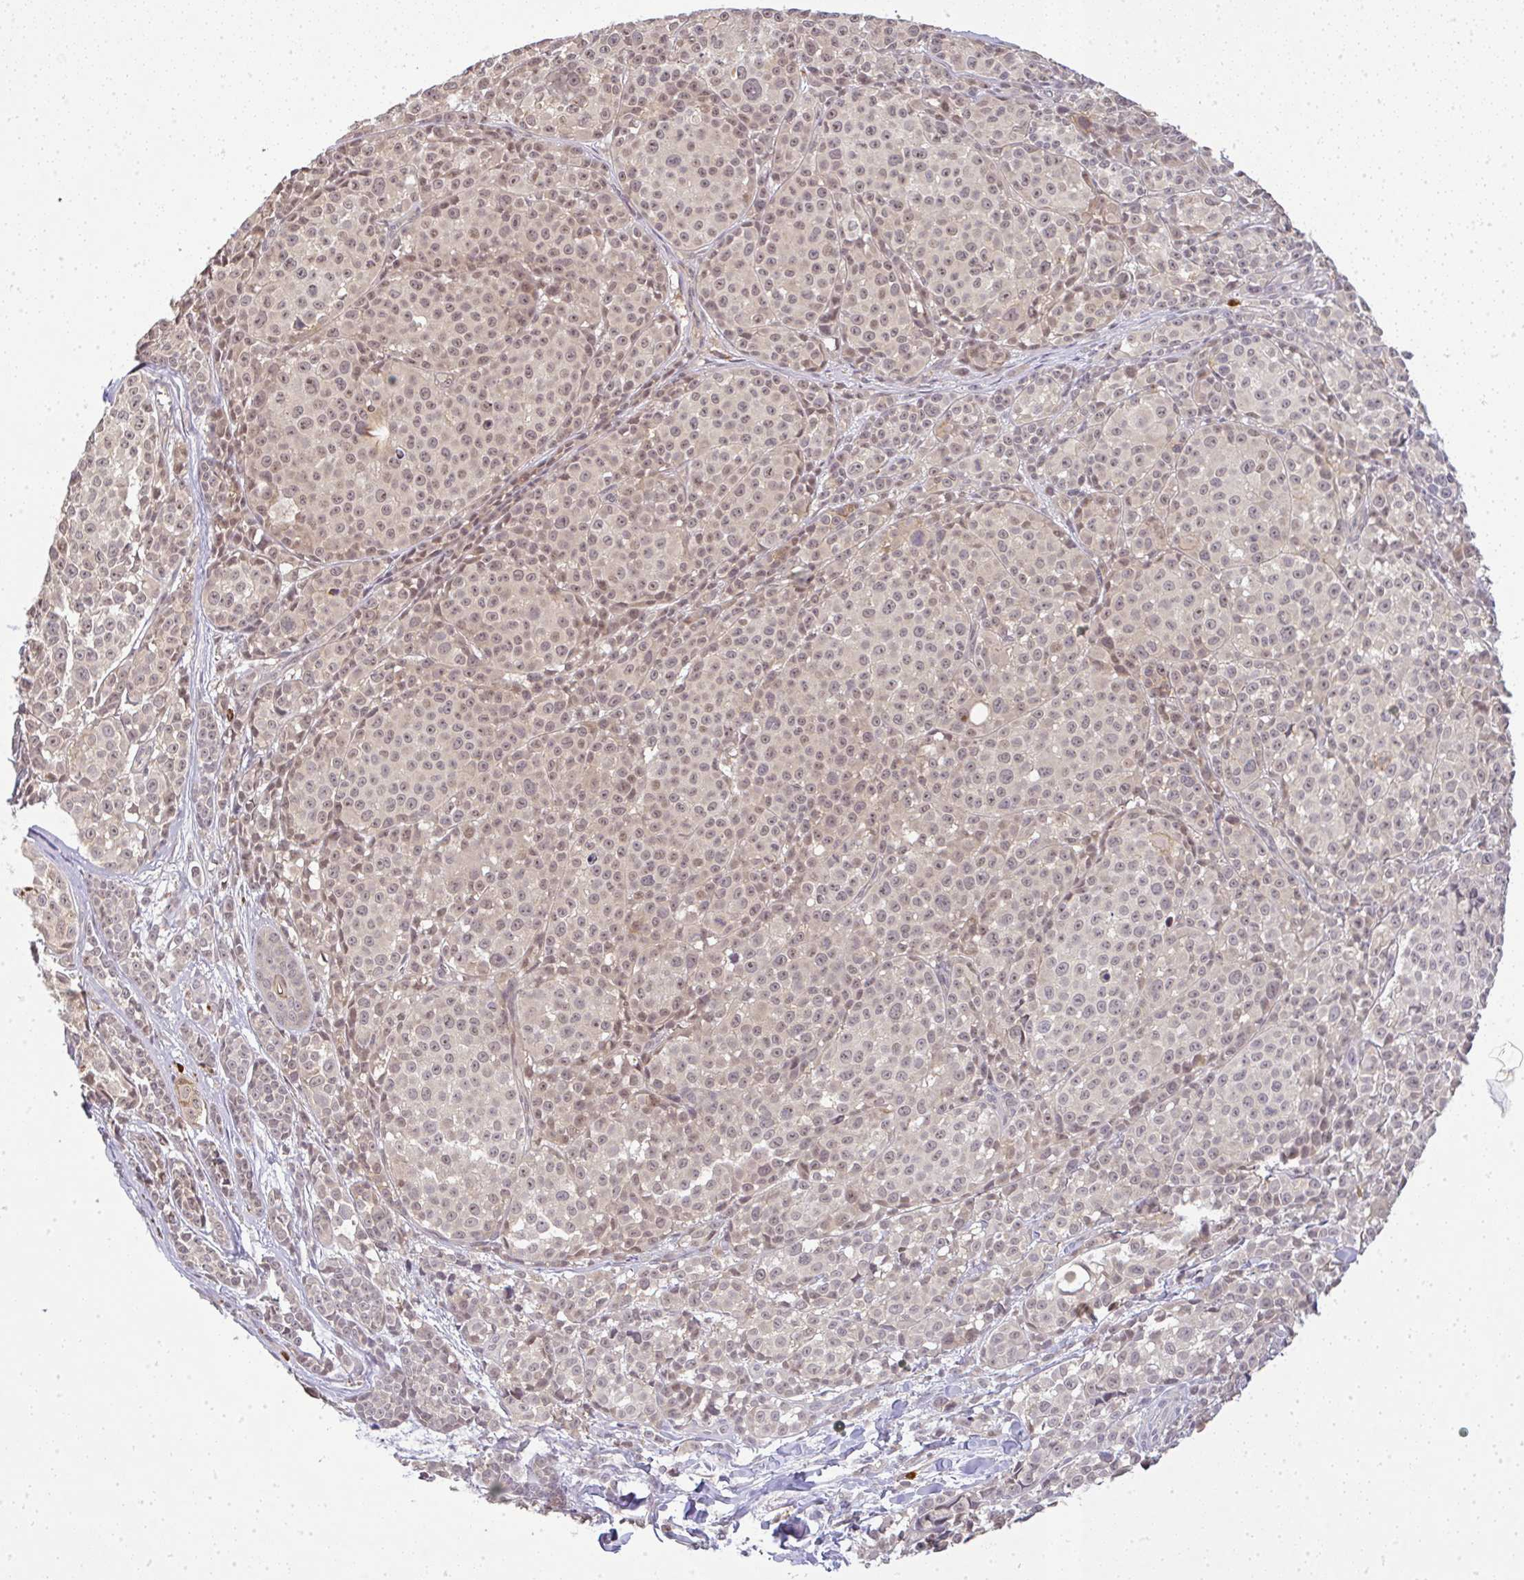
{"staining": {"intensity": "weak", "quantity": ">75%", "location": "nuclear"}, "tissue": "melanoma", "cell_type": "Tumor cells", "image_type": "cancer", "snomed": [{"axis": "morphology", "description": "Malignant melanoma, NOS"}, {"axis": "topography", "description": "Skin"}], "caption": "A brown stain shows weak nuclear staining of a protein in melanoma tumor cells.", "gene": "FAM153A", "patient": {"sex": "female", "age": 35}}